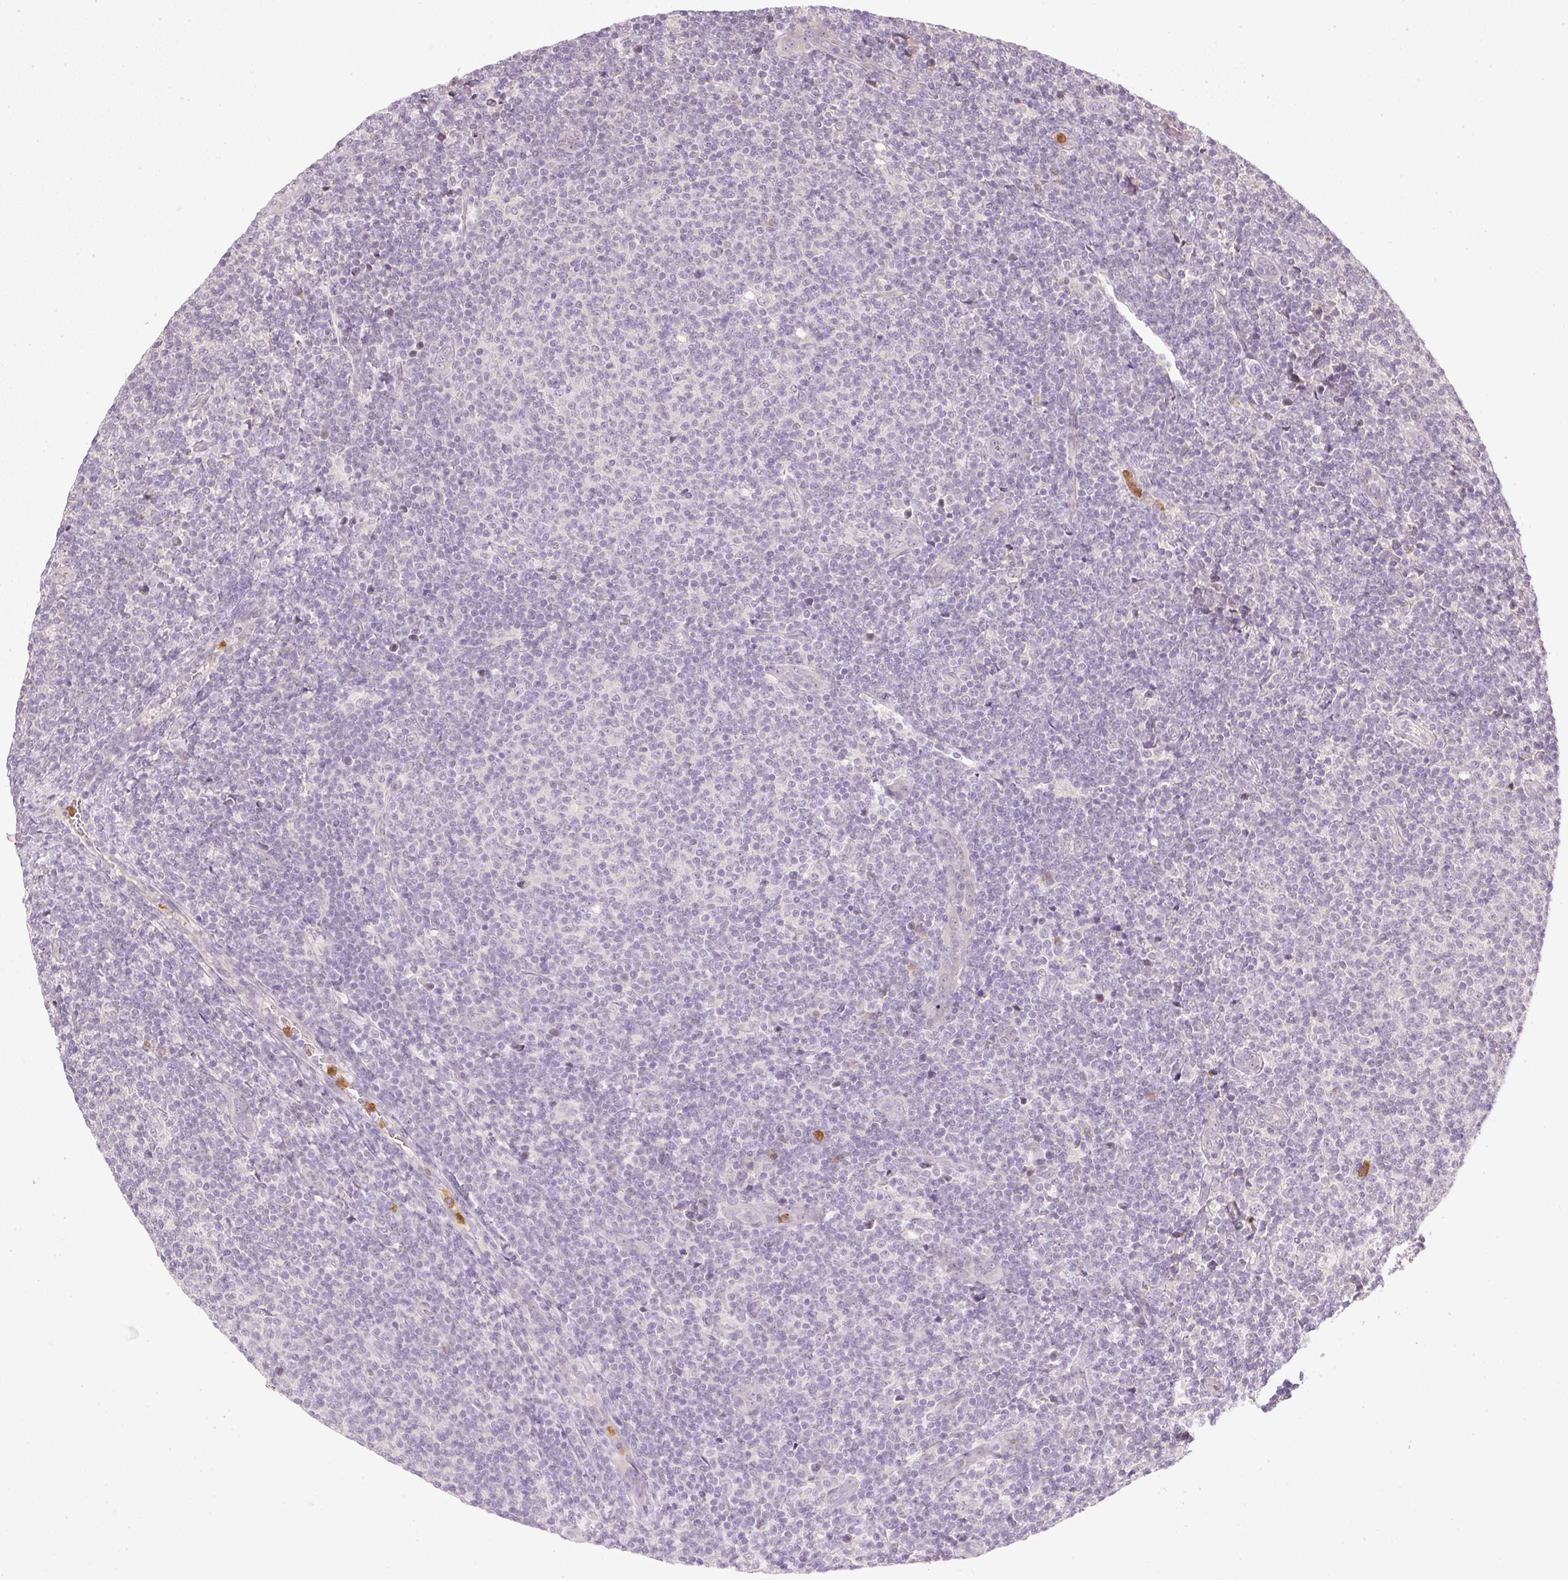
{"staining": {"intensity": "negative", "quantity": "none", "location": "none"}, "tissue": "lymphoma", "cell_type": "Tumor cells", "image_type": "cancer", "snomed": [{"axis": "morphology", "description": "Malignant lymphoma, non-Hodgkin's type, Low grade"}, {"axis": "topography", "description": "Lymph node"}], "caption": "Immunohistochemistry (IHC) image of neoplastic tissue: lymphoma stained with DAB shows no significant protein expression in tumor cells. The staining is performed using DAB brown chromogen with nuclei counter-stained in using hematoxylin.", "gene": "CTTNBP2", "patient": {"sex": "male", "age": 66}}